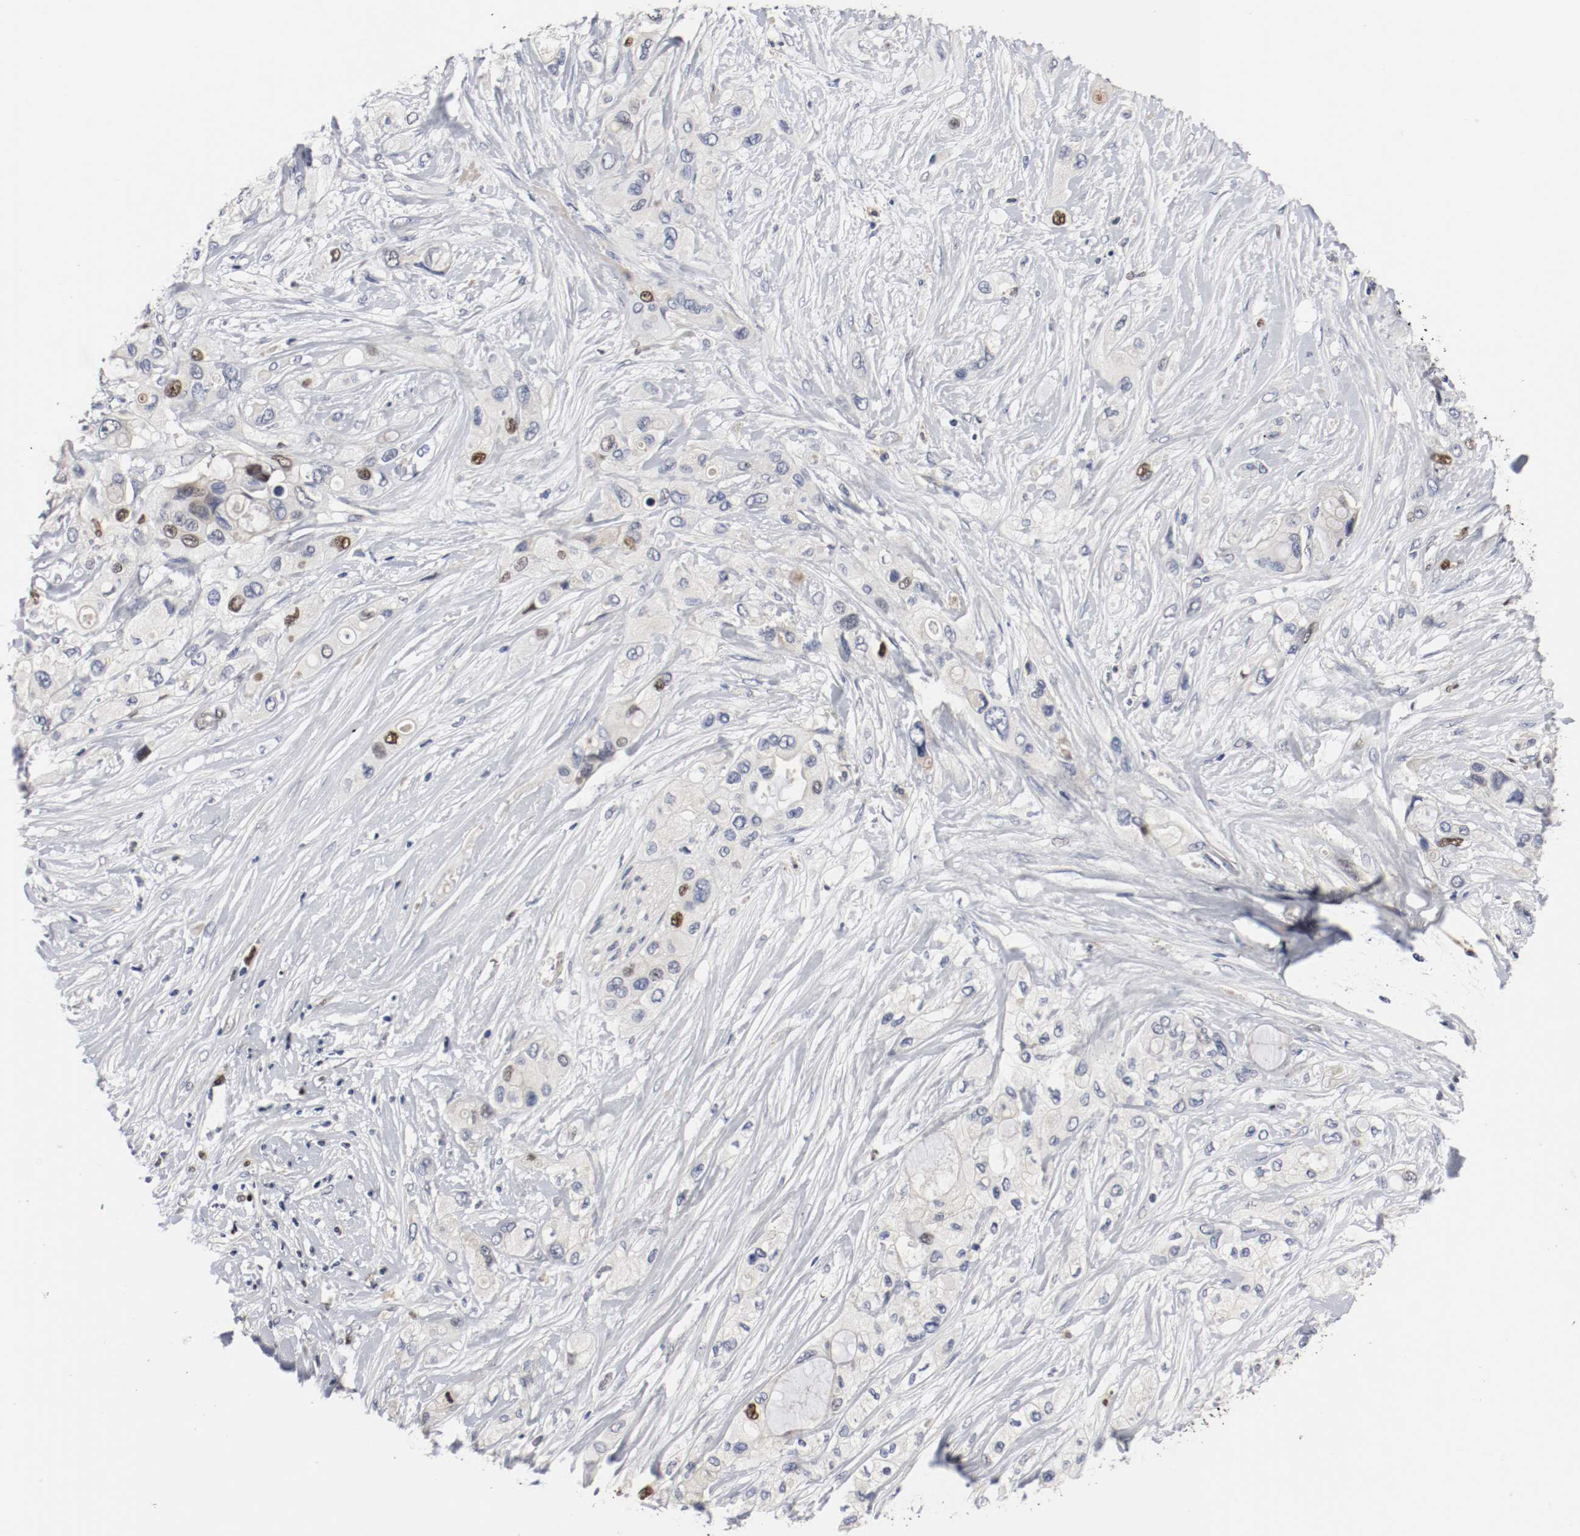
{"staining": {"intensity": "weak", "quantity": "<25%", "location": "nuclear"}, "tissue": "pancreatic cancer", "cell_type": "Tumor cells", "image_type": "cancer", "snomed": [{"axis": "morphology", "description": "Adenocarcinoma, NOS"}, {"axis": "topography", "description": "Pancreas"}], "caption": "Adenocarcinoma (pancreatic) stained for a protein using IHC demonstrates no expression tumor cells.", "gene": "MCM6", "patient": {"sex": "female", "age": 59}}